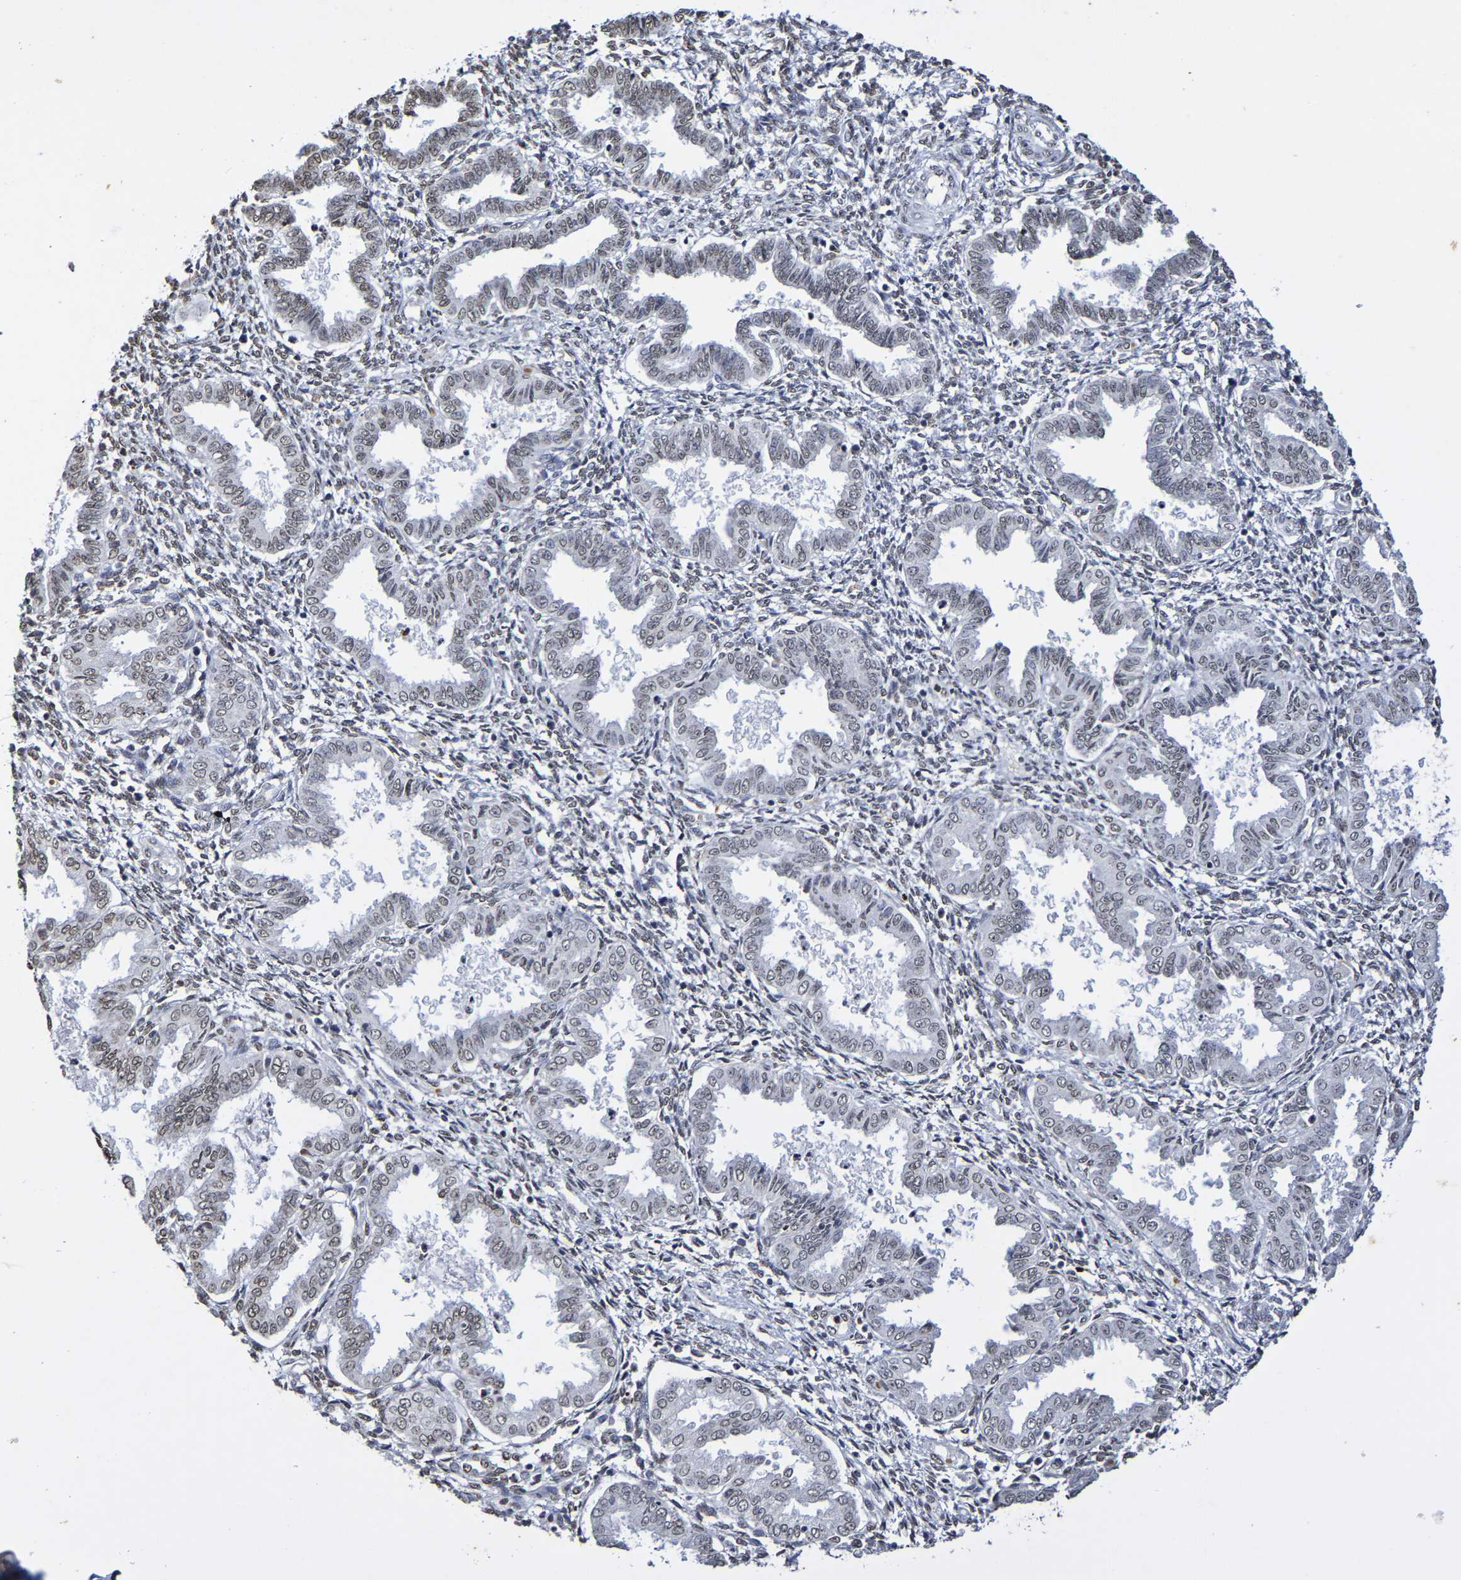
{"staining": {"intensity": "weak", "quantity": "25%-75%", "location": "nuclear"}, "tissue": "endometrium", "cell_type": "Cells in endometrial stroma", "image_type": "normal", "snomed": [{"axis": "morphology", "description": "Normal tissue, NOS"}, {"axis": "topography", "description": "Endometrium"}], "caption": "Normal endometrium shows weak nuclear staining in about 25%-75% of cells in endometrial stroma, visualized by immunohistochemistry. Ihc stains the protein in brown and the nuclei are stained blue.", "gene": "ATF4", "patient": {"sex": "female", "age": 33}}